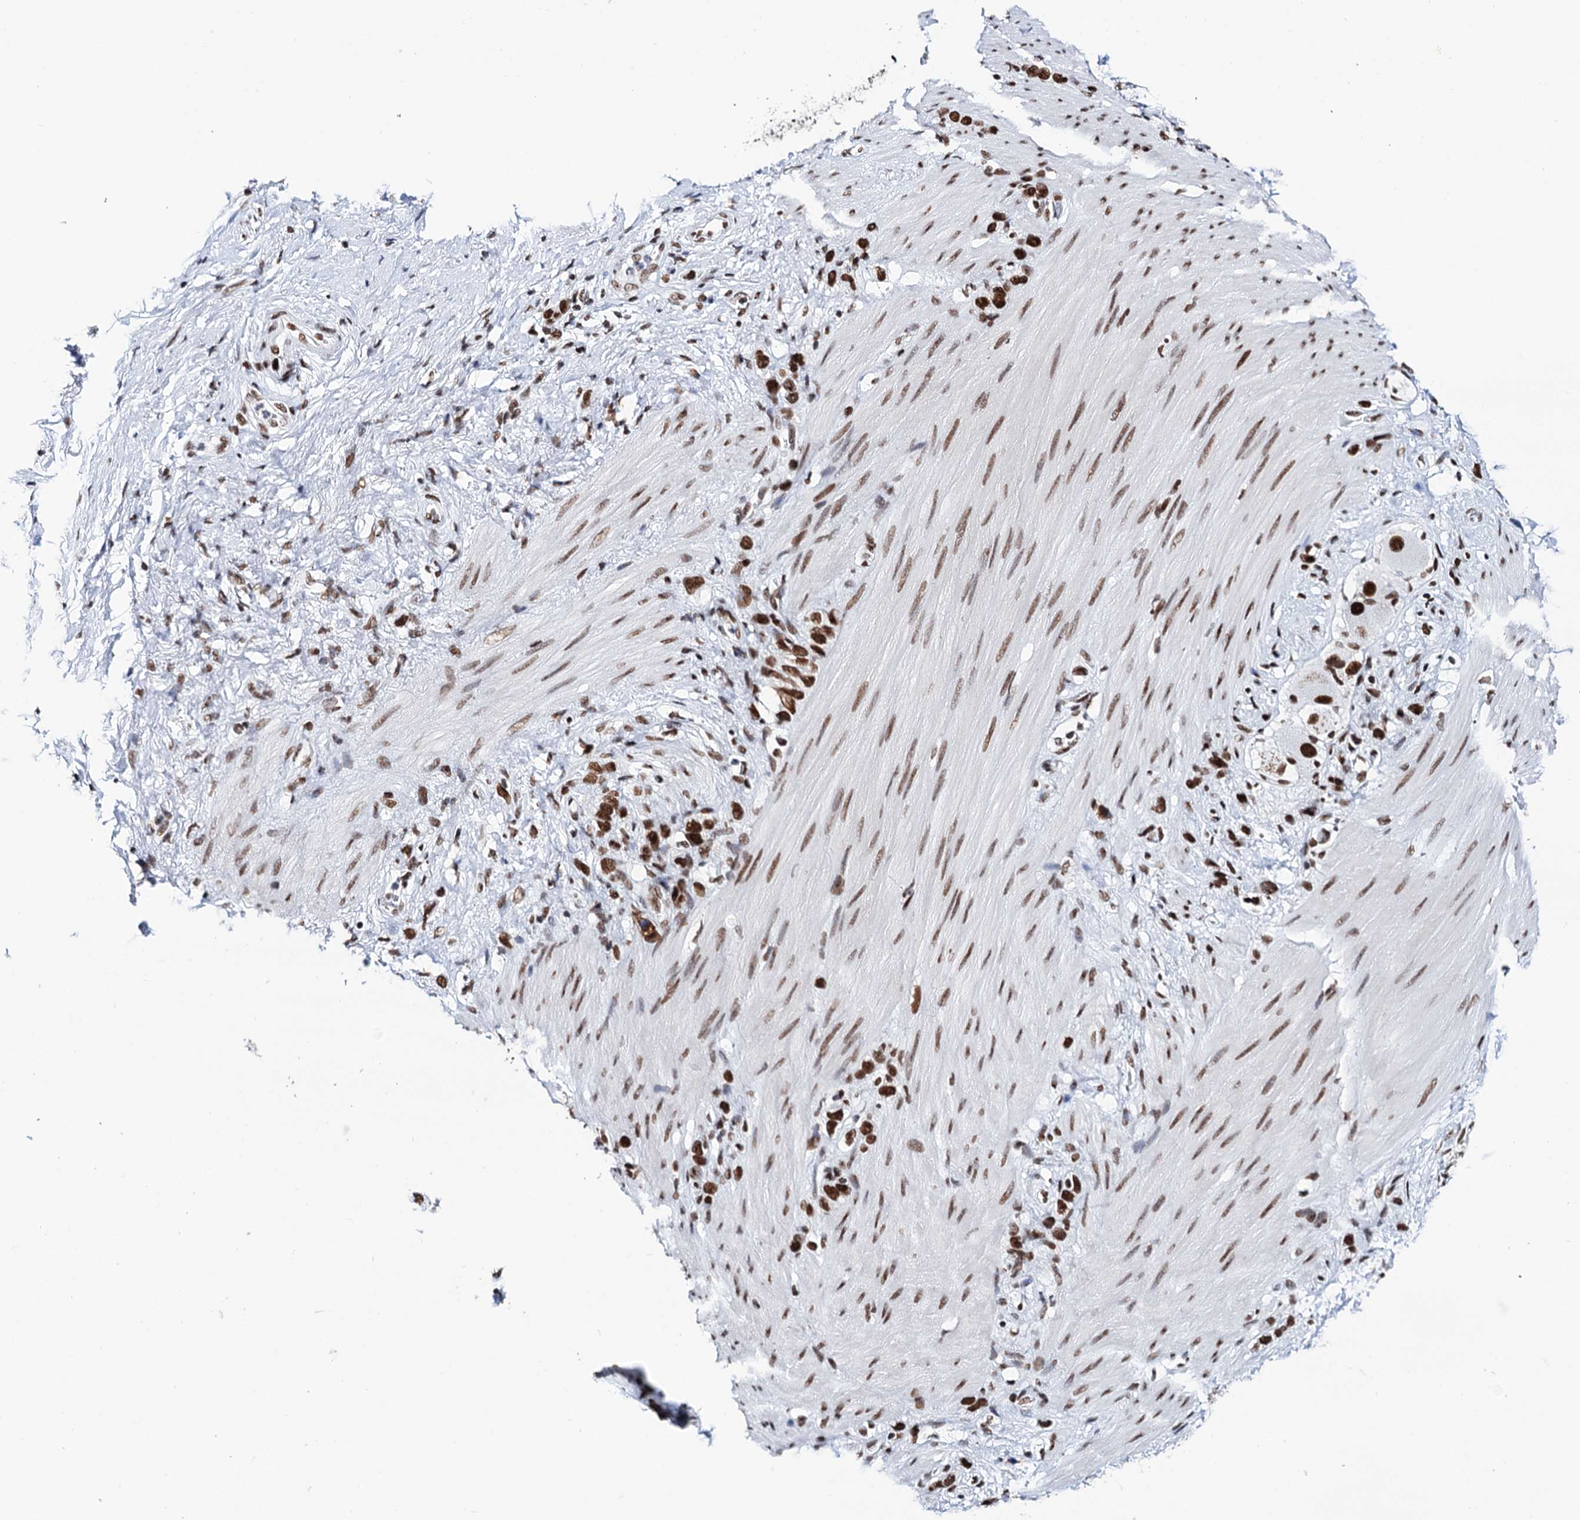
{"staining": {"intensity": "strong", "quantity": ">75%", "location": "nuclear"}, "tissue": "stomach cancer", "cell_type": "Tumor cells", "image_type": "cancer", "snomed": [{"axis": "morphology", "description": "Adenocarcinoma, NOS"}, {"axis": "morphology", "description": "Adenocarcinoma, High grade"}, {"axis": "topography", "description": "Stomach, upper"}, {"axis": "topography", "description": "Stomach, lower"}], "caption": "Tumor cells show strong nuclear expression in about >75% of cells in stomach cancer.", "gene": "MATR3", "patient": {"sex": "female", "age": 65}}